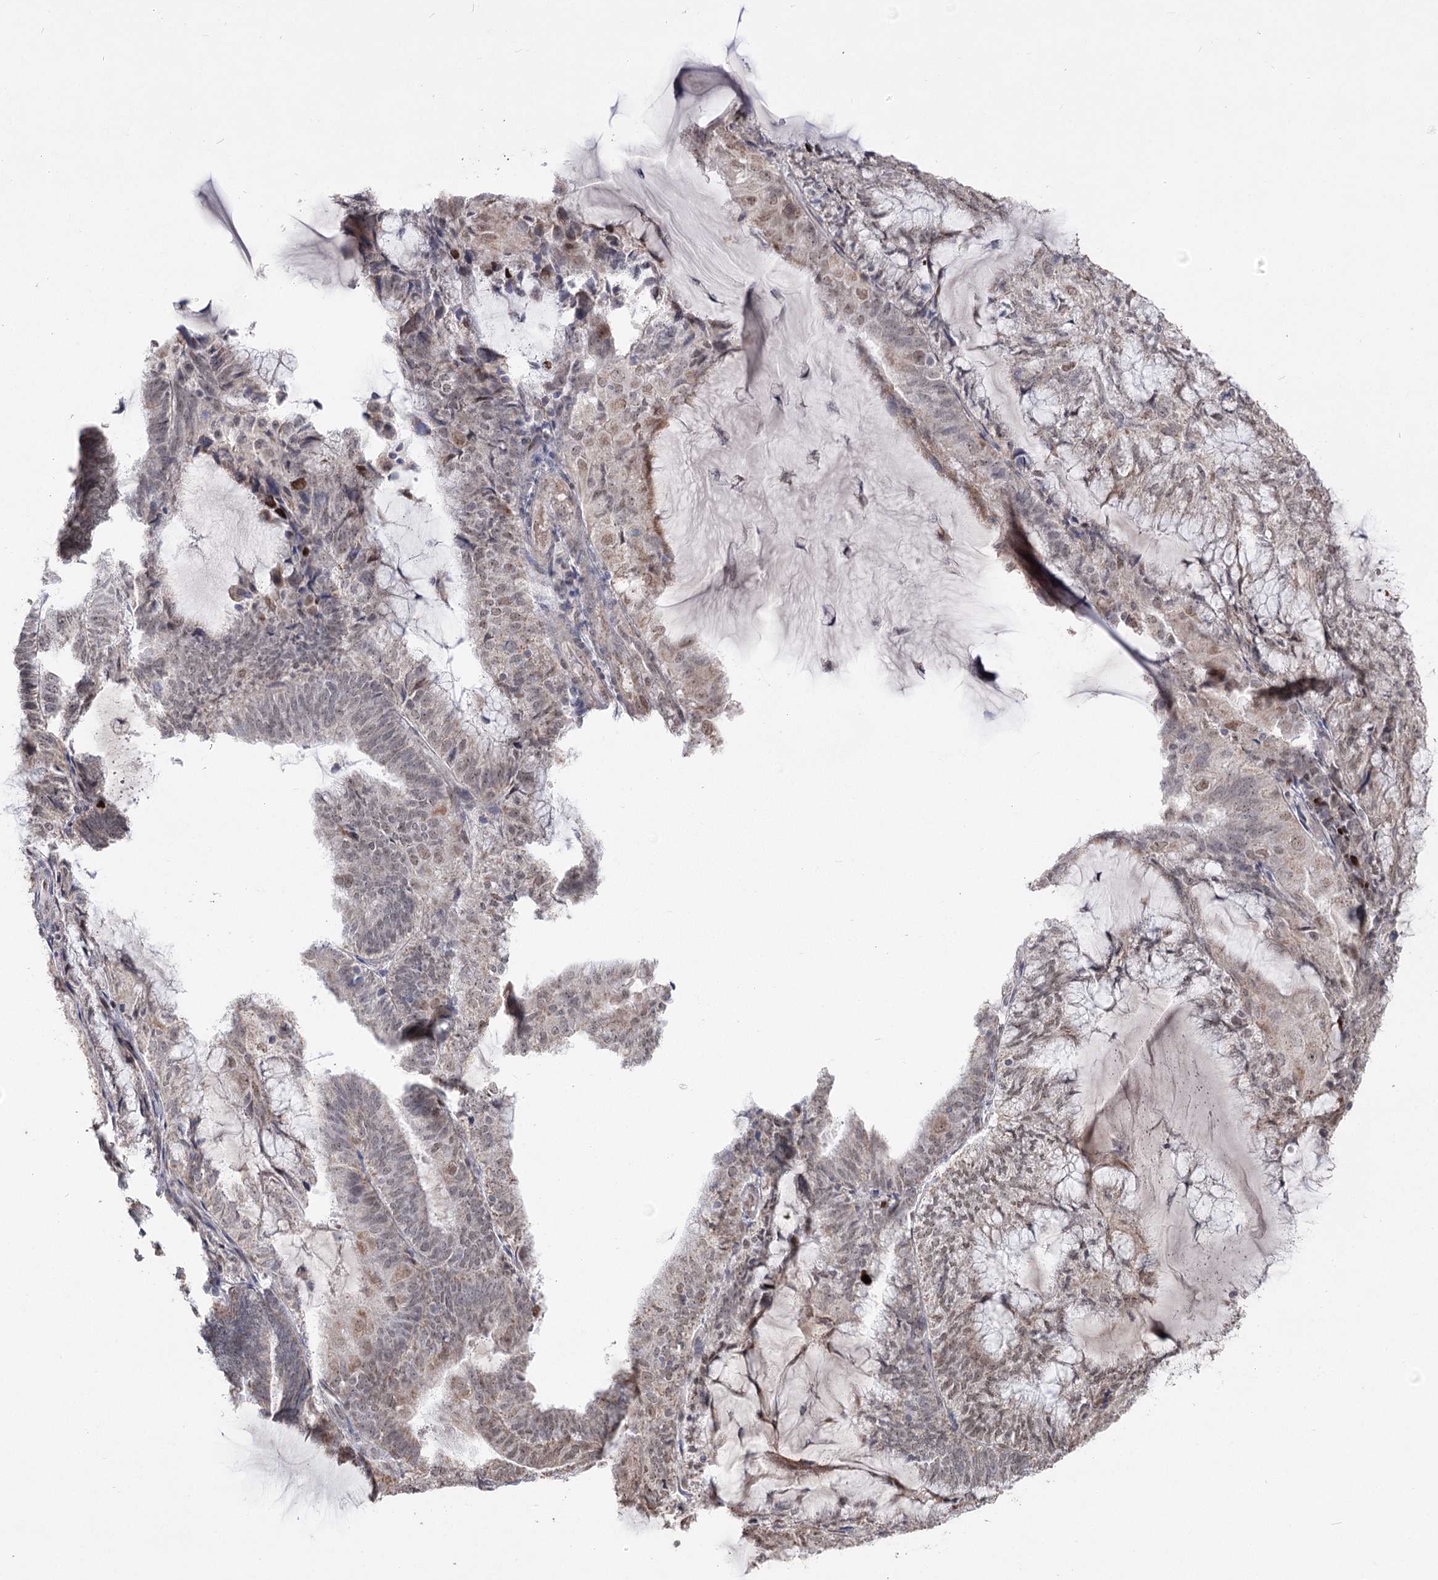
{"staining": {"intensity": "weak", "quantity": "<25%", "location": "nuclear"}, "tissue": "endometrial cancer", "cell_type": "Tumor cells", "image_type": "cancer", "snomed": [{"axis": "morphology", "description": "Adenocarcinoma, NOS"}, {"axis": "topography", "description": "Endometrium"}], "caption": "Photomicrograph shows no significant protein positivity in tumor cells of endometrial adenocarcinoma.", "gene": "RUFY4", "patient": {"sex": "female", "age": 81}}